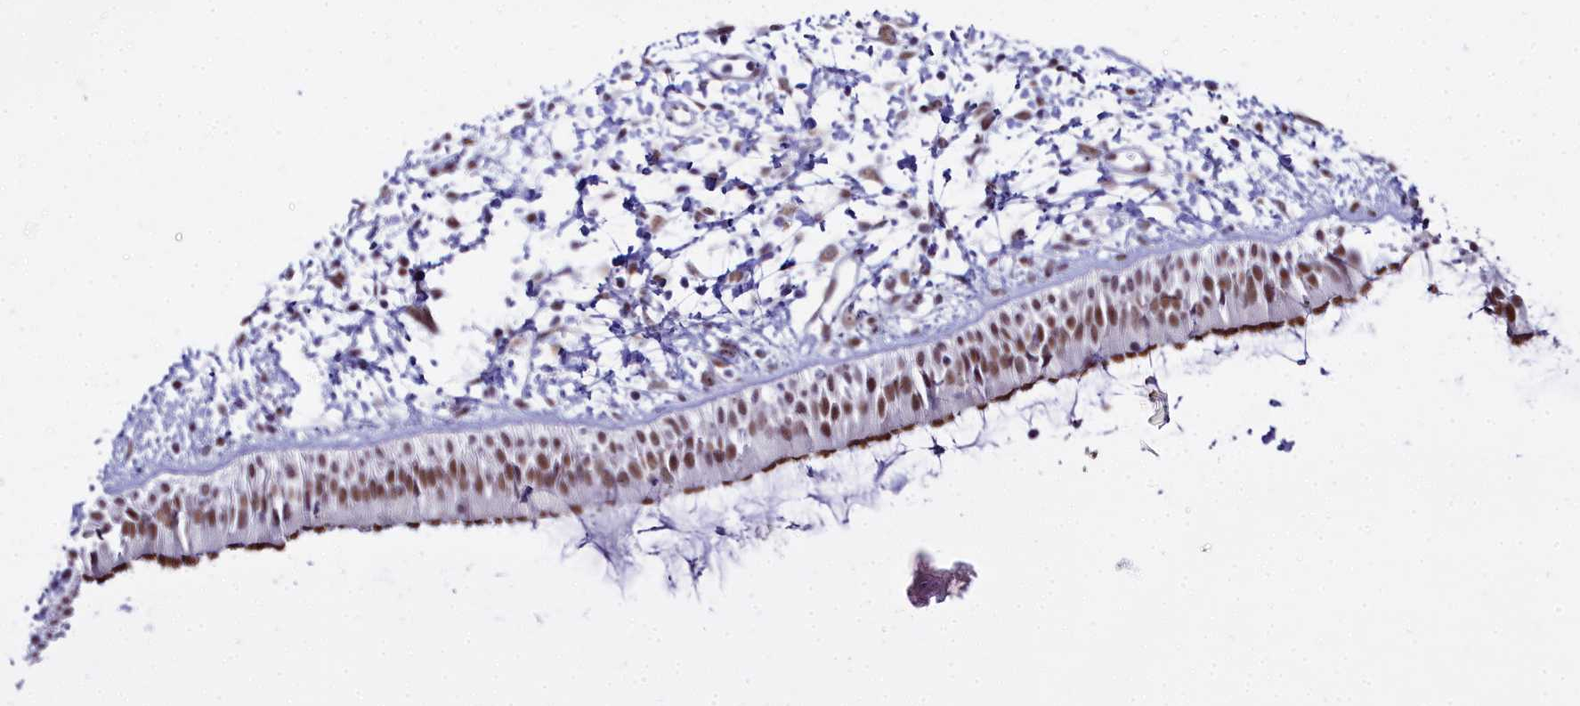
{"staining": {"intensity": "moderate", "quantity": ">75%", "location": "cytoplasmic/membranous,nuclear"}, "tissue": "nasopharynx", "cell_type": "Respiratory epithelial cells", "image_type": "normal", "snomed": [{"axis": "morphology", "description": "Normal tissue, NOS"}, {"axis": "topography", "description": "Nasopharynx"}], "caption": "Brown immunohistochemical staining in benign human nasopharynx exhibits moderate cytoplasmic/membranous,nuclear positivity in about >75% of respiratory epithelial cells.", "gene": "RBM12", "patient": {"sex": "male", "age": 22}}